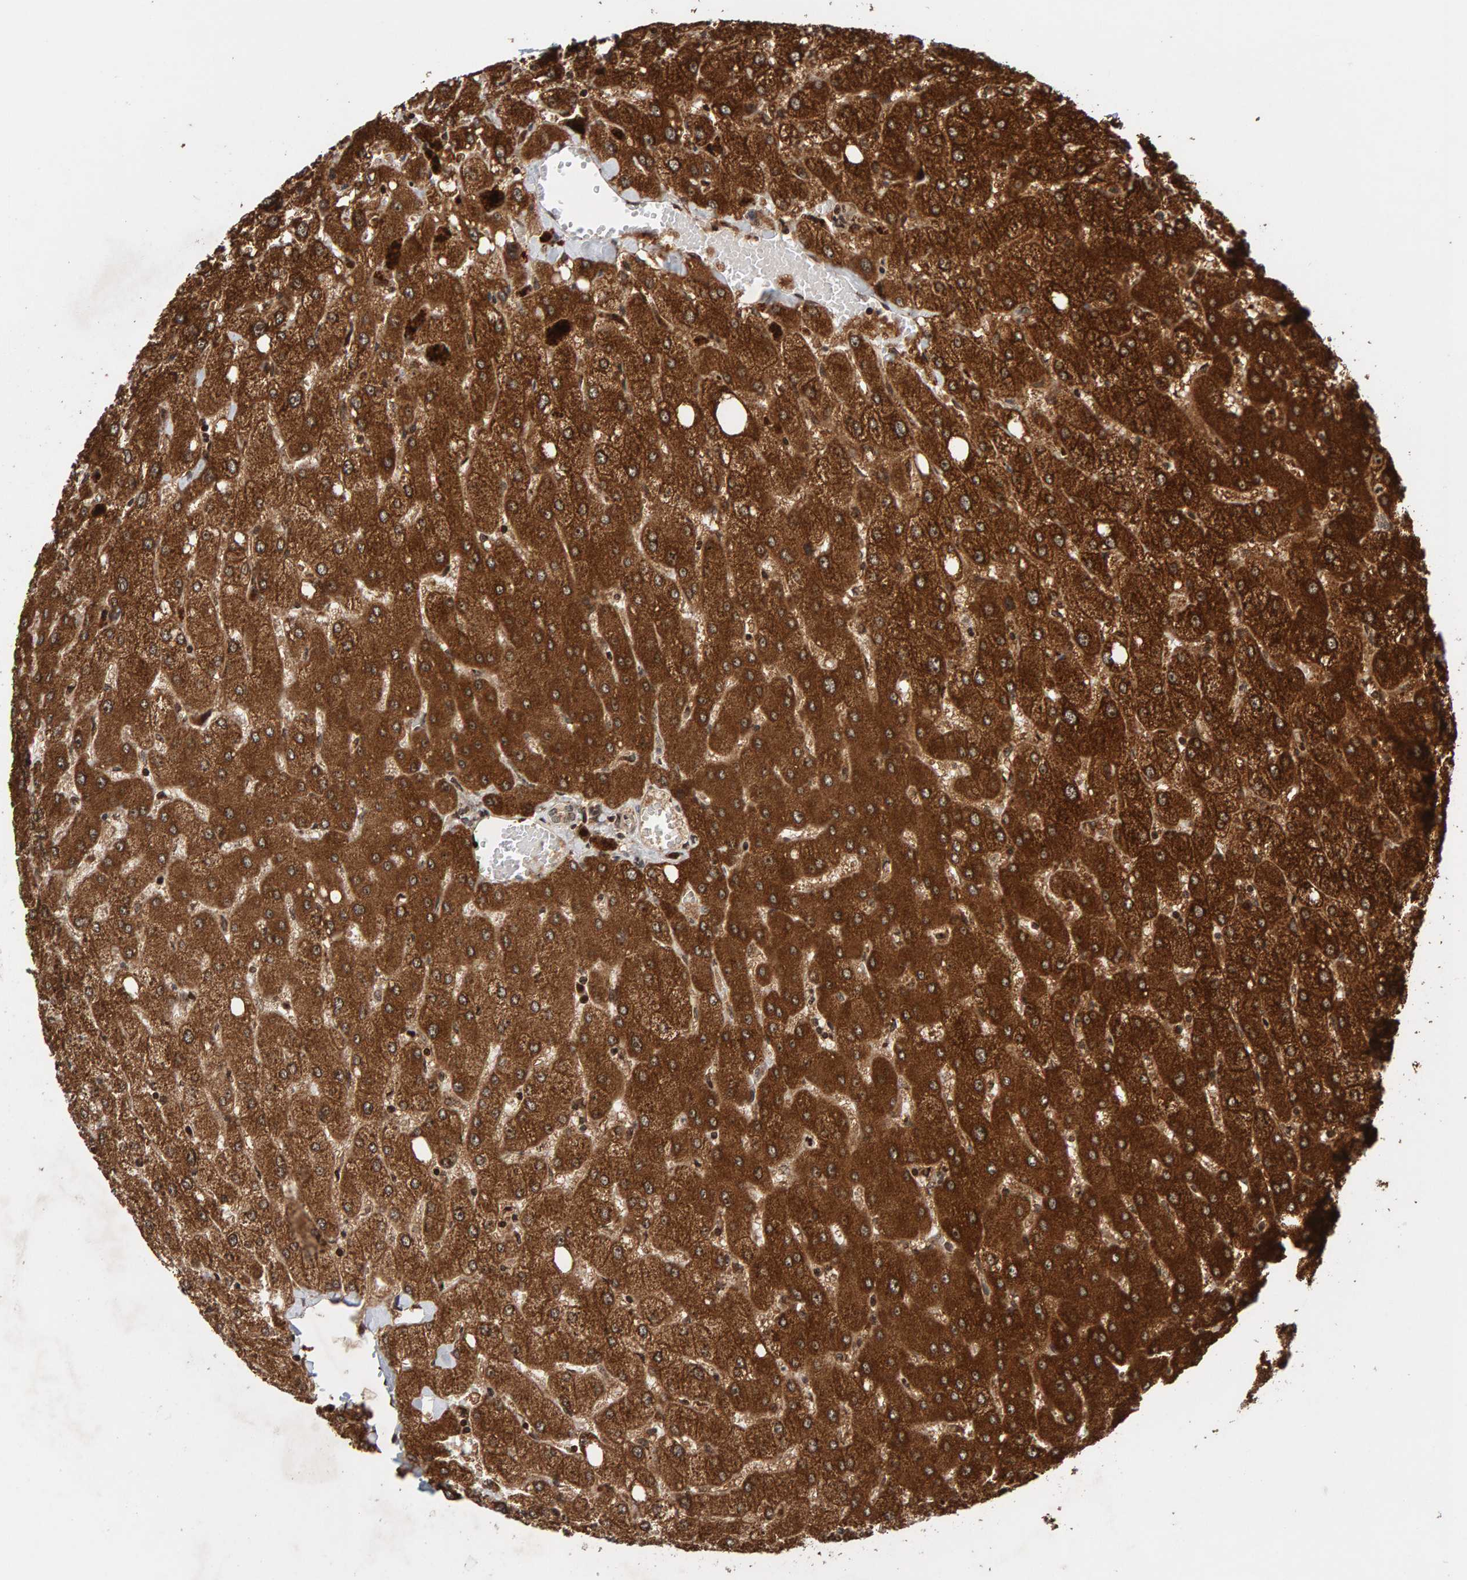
{"staining": {"intensity": "weak", "quantity": "<25%", "location": "cytoplasmic/membranous,nuclear"}, "tissue": "liver", "cell_type": "Cholangiocytes", "image_type": "normal", "snomed": [{"axis": "morphology", "description": "Normal tissue, NOS"}, {"axis": "topography", "description": "Liver"}], "caption": "A high-resolution histopathology image shows IHC staining of unremarkable liver, which shows no significant staining in cholangiocytes.", "gene": "CCDC182", "patient": {"sex": "female", "age": 54}}